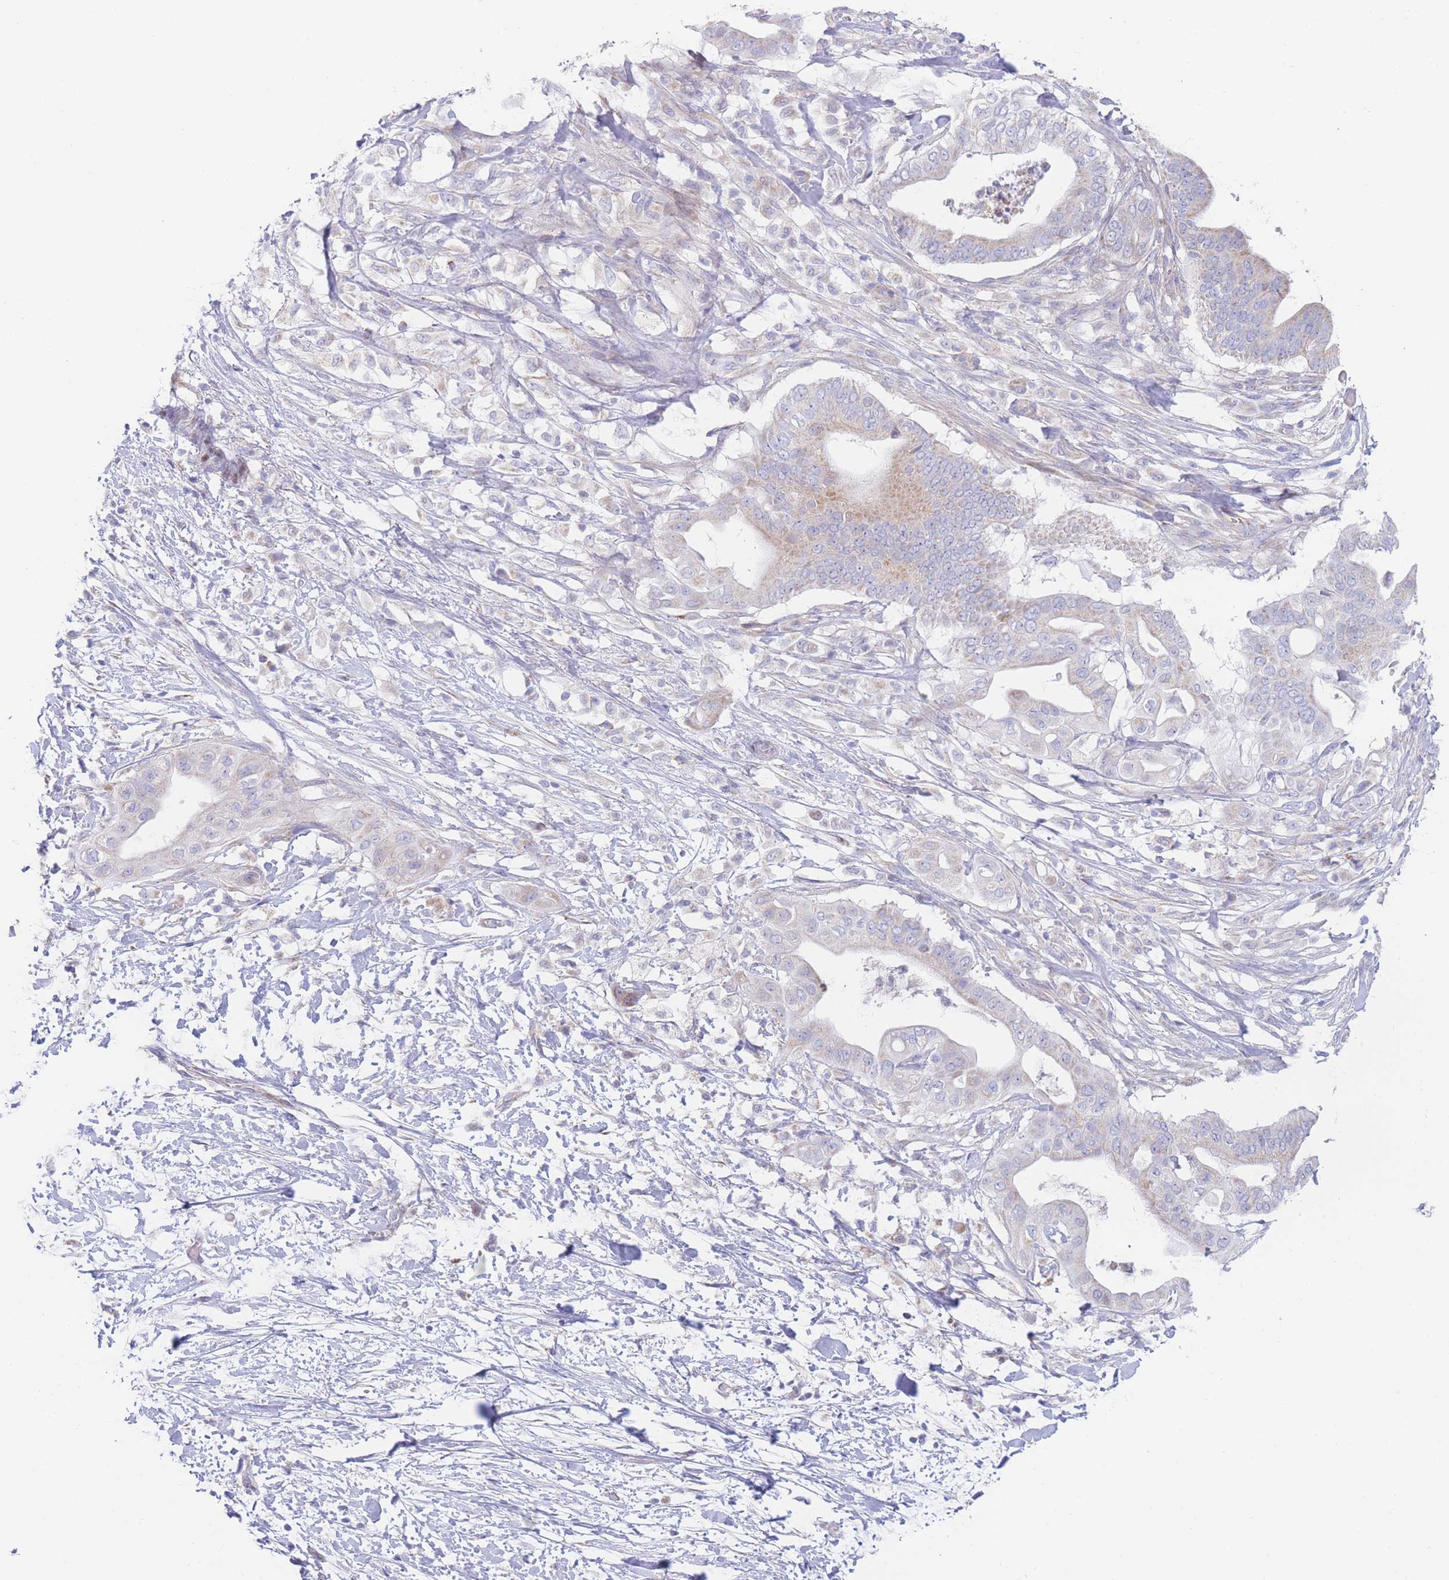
{"staining": {"intensity": "weak", "quantity": "<25%", "location": "cytoplasmic/membranous"}, "tissue": "pancreatic cancer", "cell_type": "Tumor cells", "image_type": "cancer", "snomed": [{"axis": "morphology", "description": "Adenocarcinoma, NOS"}, {"axis": "topography", "description": "Pancreas"}], "caption": "Tumor cells show no significant expression in pancreatic adenocarcinoma. (Stains: DAB (3,3'-diaminobenzidine) immunohistochemistry (IHC) with hematoxylin counter stain, Microscopy: brightfield microscopy at high magnification).", "gene": "GPAM", "patient": {"sex": "male", "age": 68}}